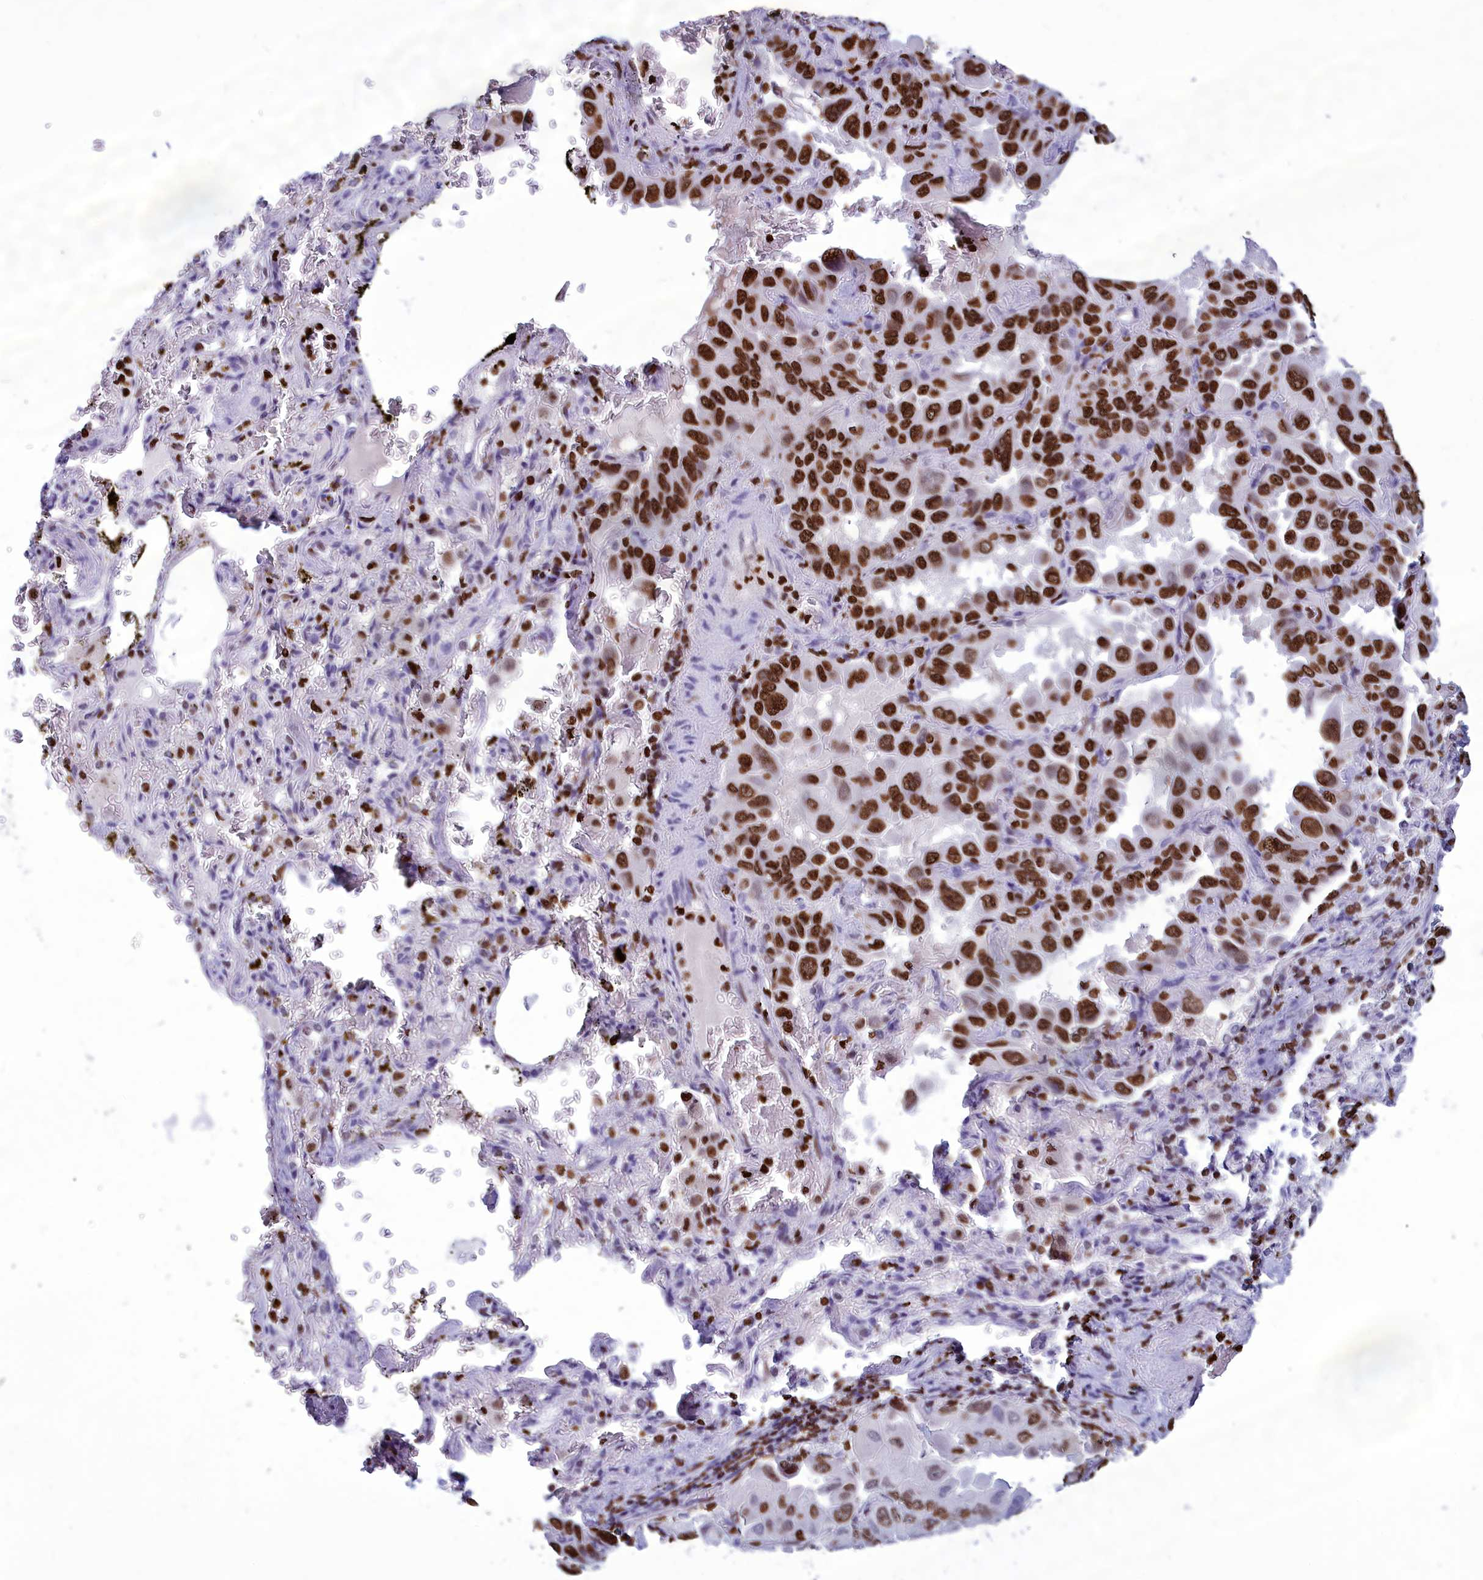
{"staining": {"intensity": "strong", "quantity": ">75%", "location": "nuclear"}, "tissue": "lung cancer", "cell_type": "Tumor cells", "image_type": "cancer", "snomed": [{"axis": "morphology", "description": "Adenocarcinoma, NOS"}, {"axis": "topography", "description": "Lung"}], "caption": "Protein staining reveals strong nuclear expression in about >75% of tumor cells in lung cancer (adenocarcinoma).", "gene": "AKAP17A", "patient": {"sex": "male", "age": 64}}